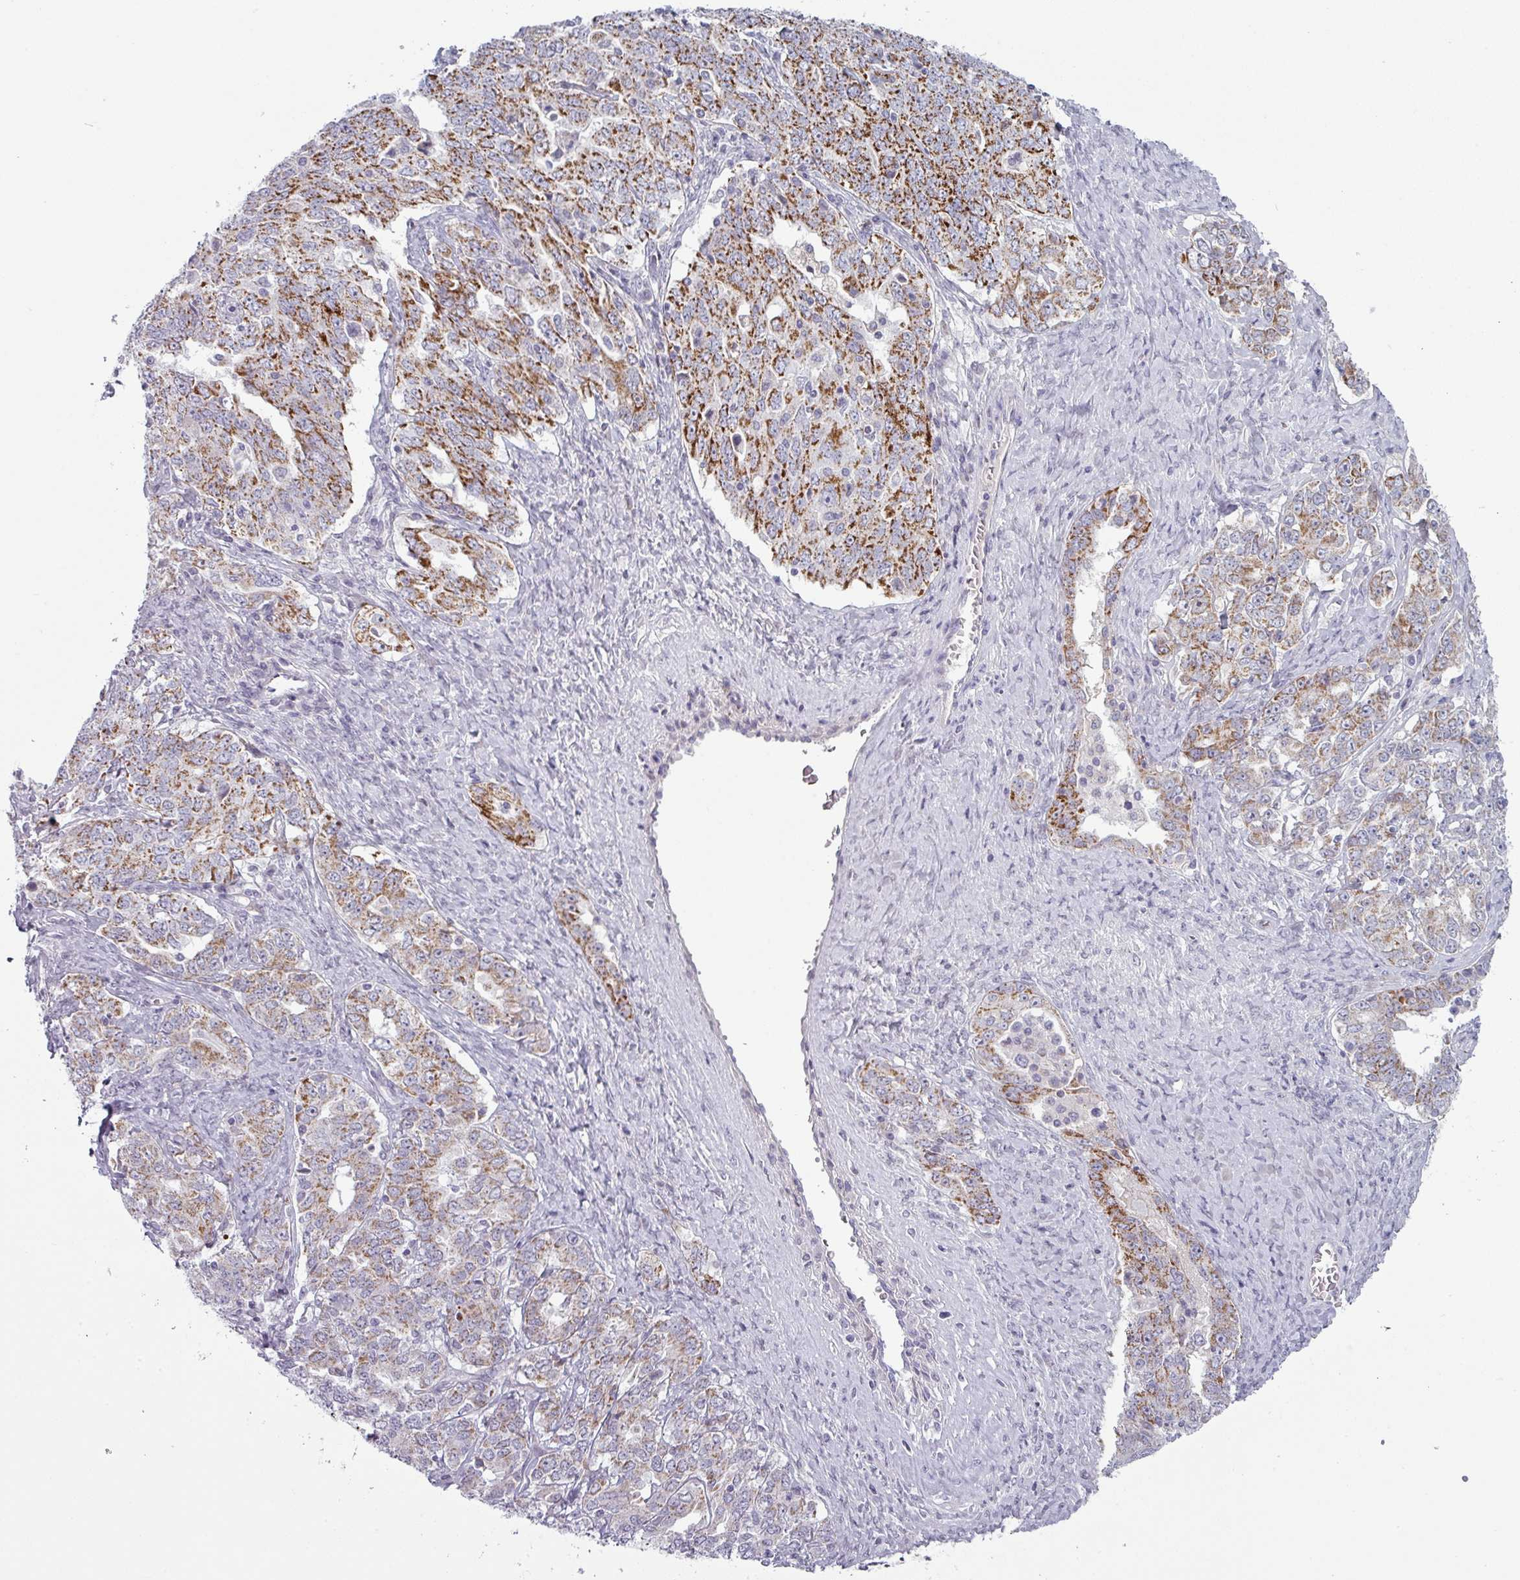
{"staining": {"intensity": "strong", "quantity": ">75%", "location": "cytoplasmic/membranous"}, "tissue": "ovarian cancer", "cell_type": "Tumor cells", "image_type": "cancer", "snomed": [{"axis": "morphology", "description": "Carcinoma, endometroid"}, {"axis": "topography", "description": "Ovary"}], "caption": "Brown immunohistochemical staining in human ovarian cancer displays strong cytoplasmic/membranous positivity in about >75% of tumor cells.", "gene": "ZNF615", "patient": {"sex": "female", "age": 62}}